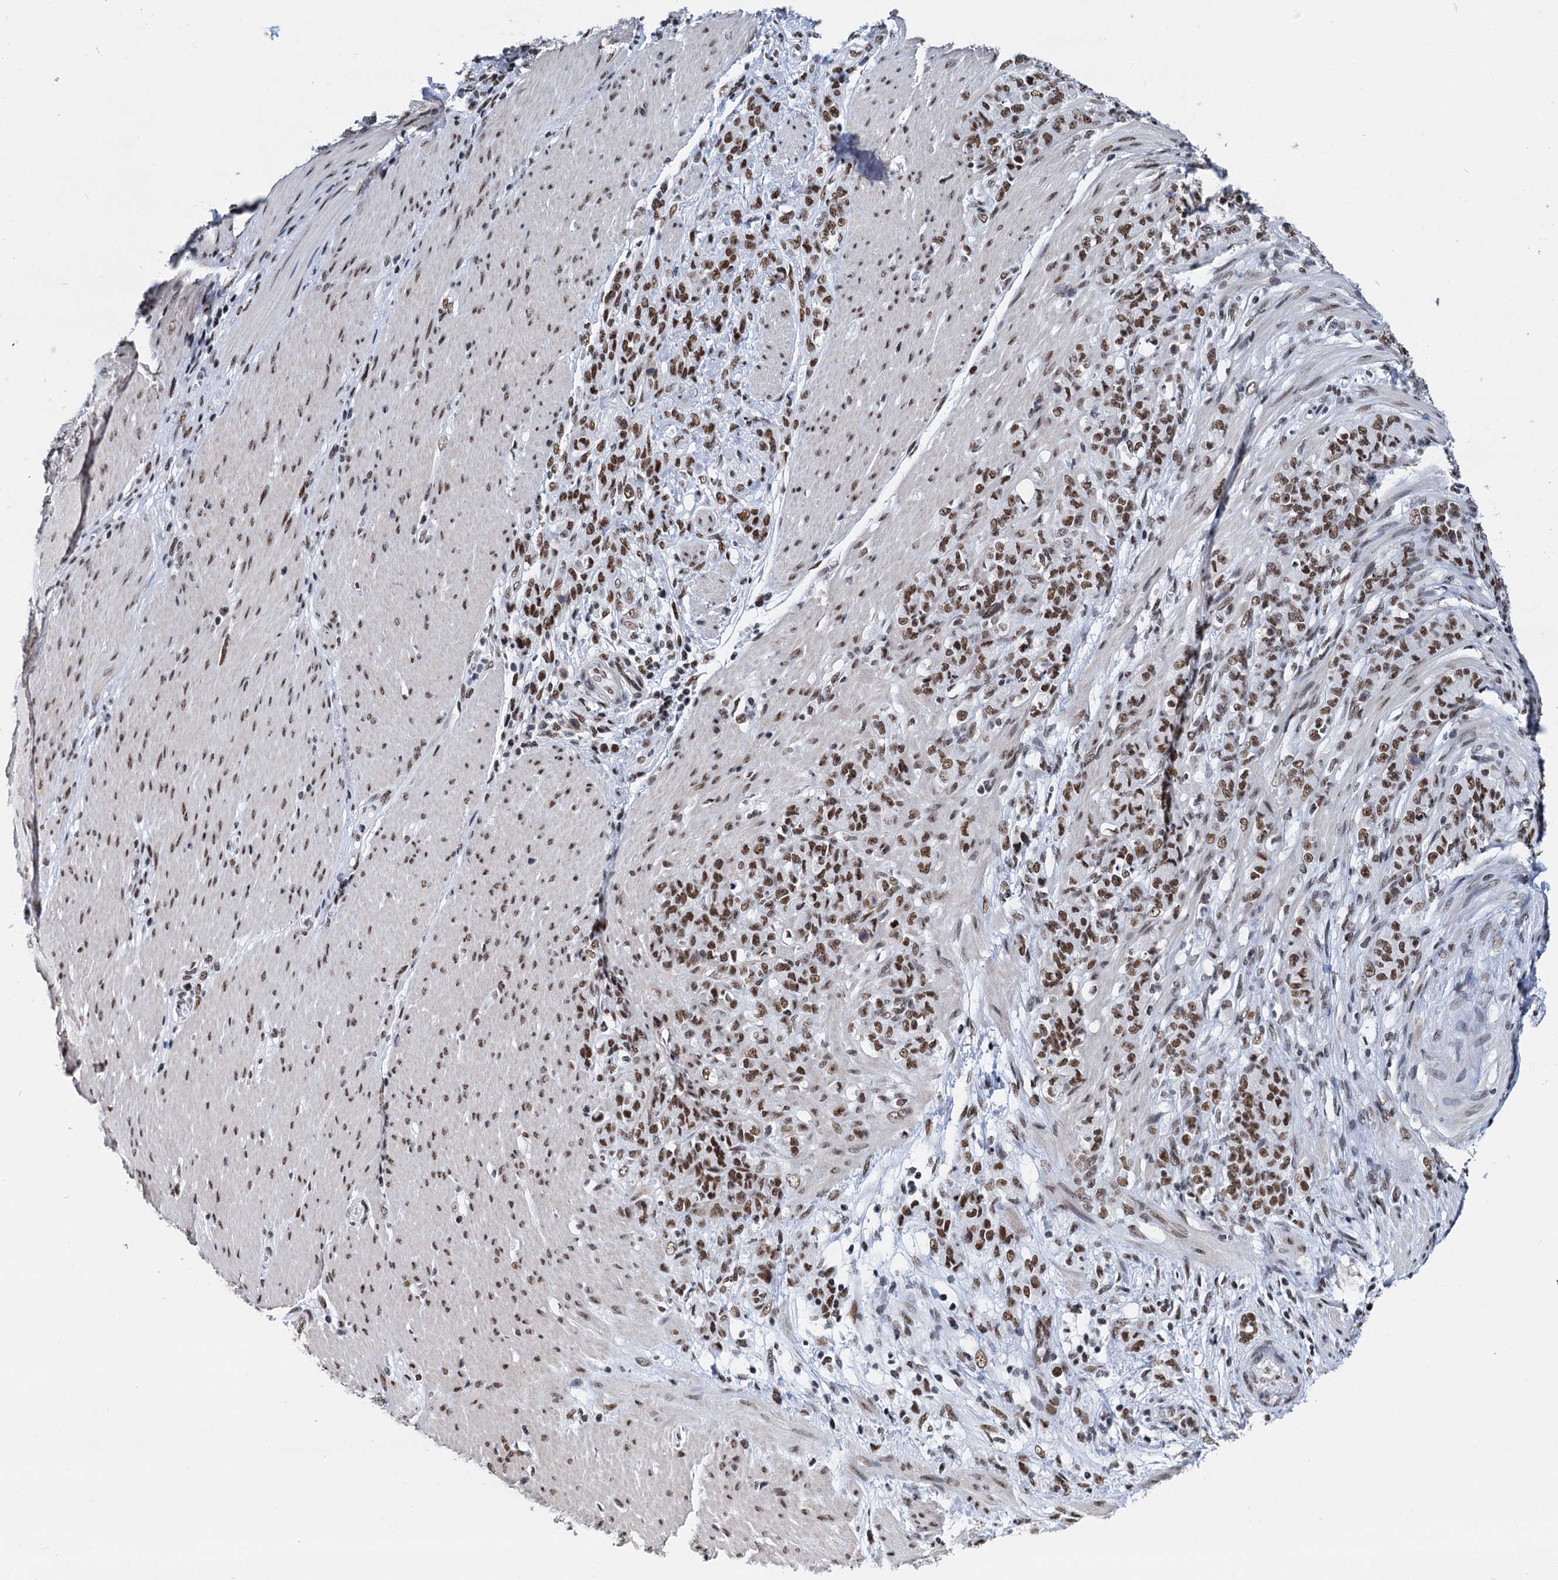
{"staining": {"intensity": "moderate", "quantity": ">75%", "location": "nuclear"}, "tissue": "stomach cancer", "cell_type": "Tumor cells", "image_type": "cancer", "snomed": [{"axis": "morphology", "description": "Adenocarcinoma, NOS"}, {"axis": "topography", "description": "Stomach"}], "caption": "Immunohistochemical staining of adenocarcinoma (stomach) displays medium levels of moderate nuclear protein positivity in about >75% of tumor cells. The protein is shown in brown color, while the nuclei are stained blue.", "gene": "SLTM", "patient": {"sex": "female", "age": 79}}